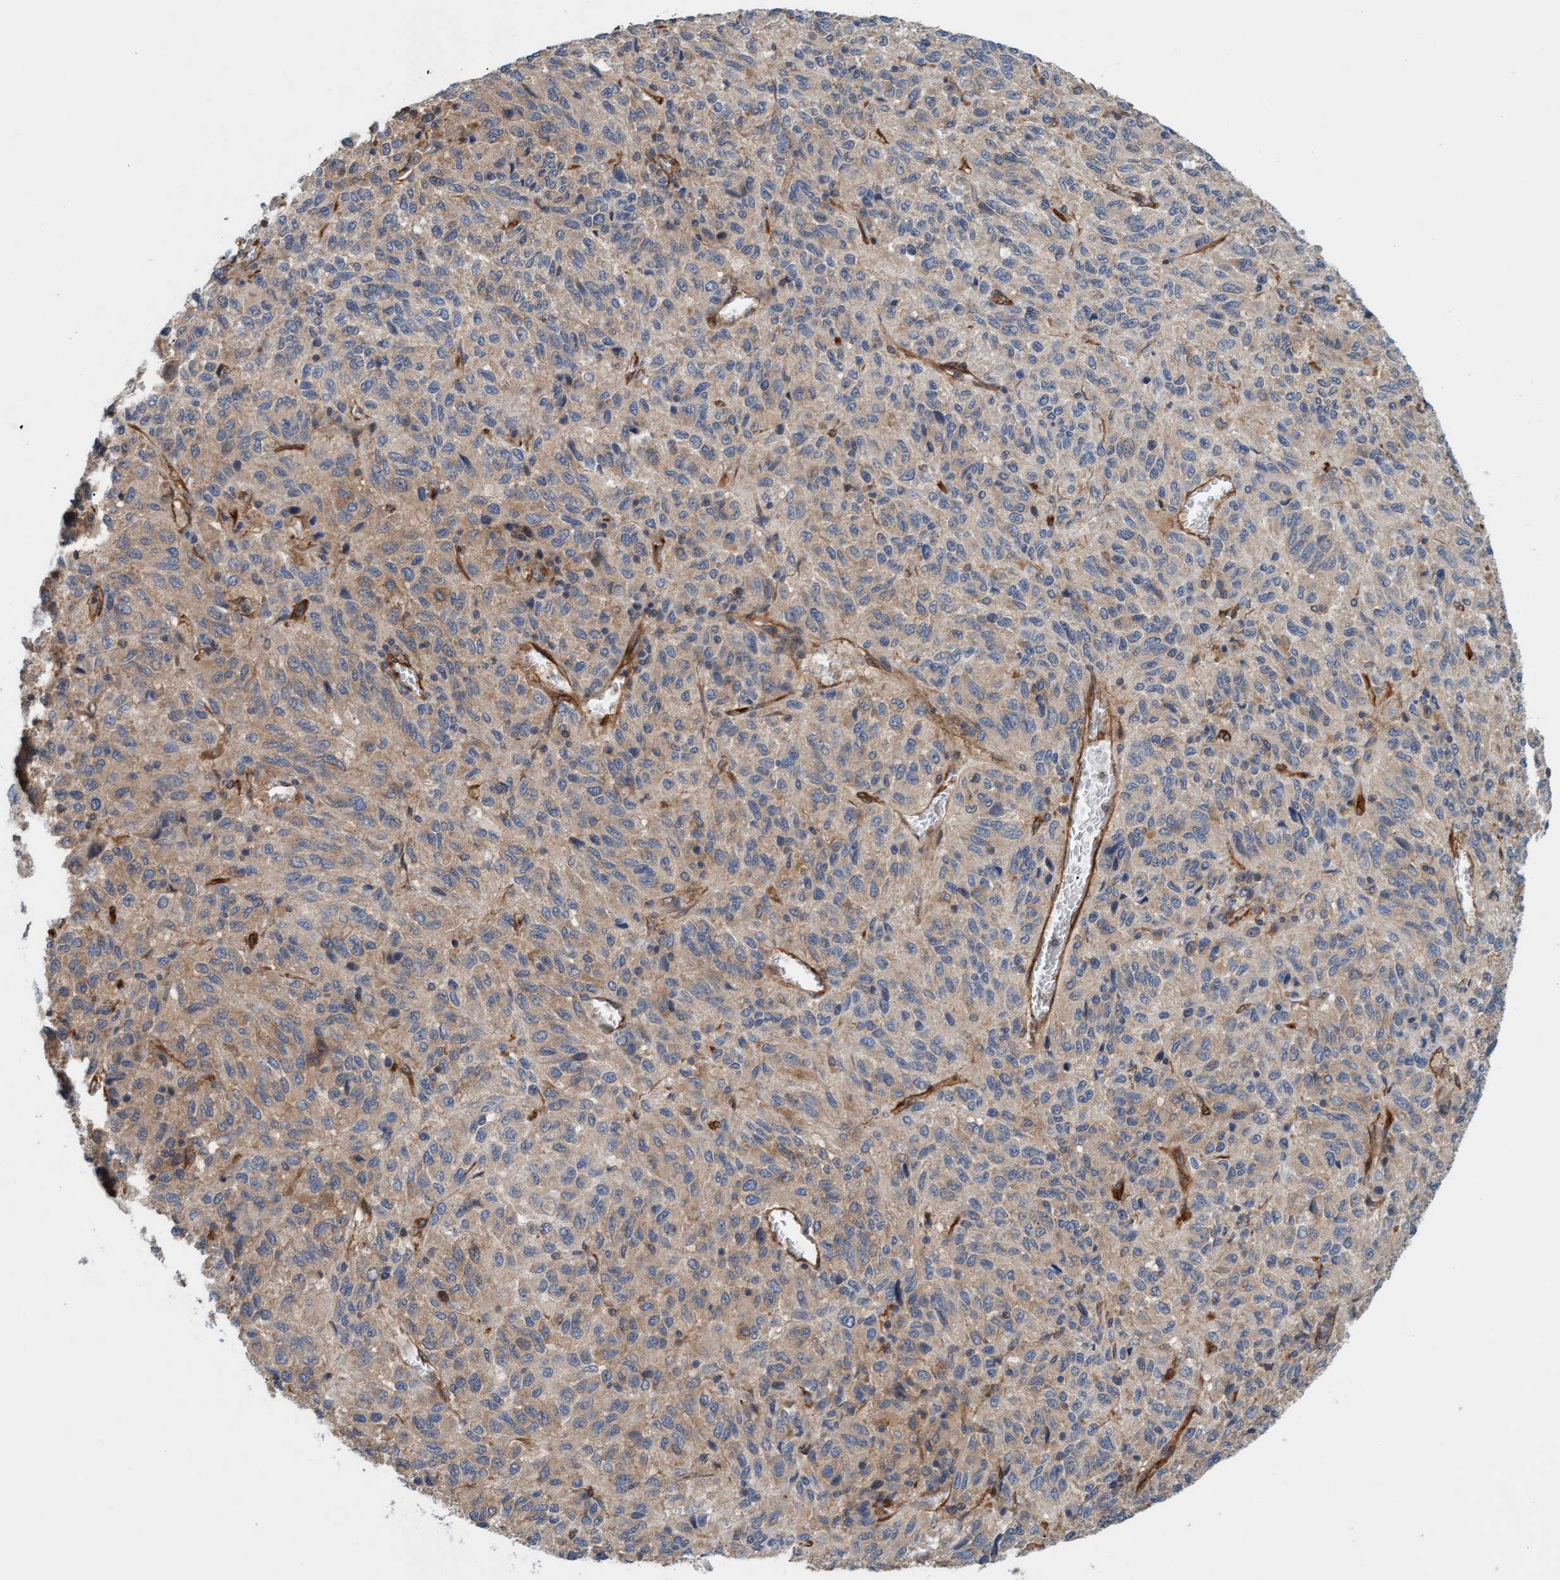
{"staining": {"intensity": "weak", "quantity": "<25%", "location": "cytoplasmic/membranous"}, "tissue": "melanoma", "cell_type": "Tumor cells", "image_type": "cancer", "snomed": [{"axis": "morphology", "description": "Malignant melanoma, Metastatic site"}, {"axis": "topography", "description": "Lung"}], "caption": "Immunohistochemical staining of human malignant melanoma (metastatic site) reveals no significant expression in tumor cells. Nuclei are stained in blue.", "gene": "FMNL3", "patient": {"sex": "male", "age": 64}}